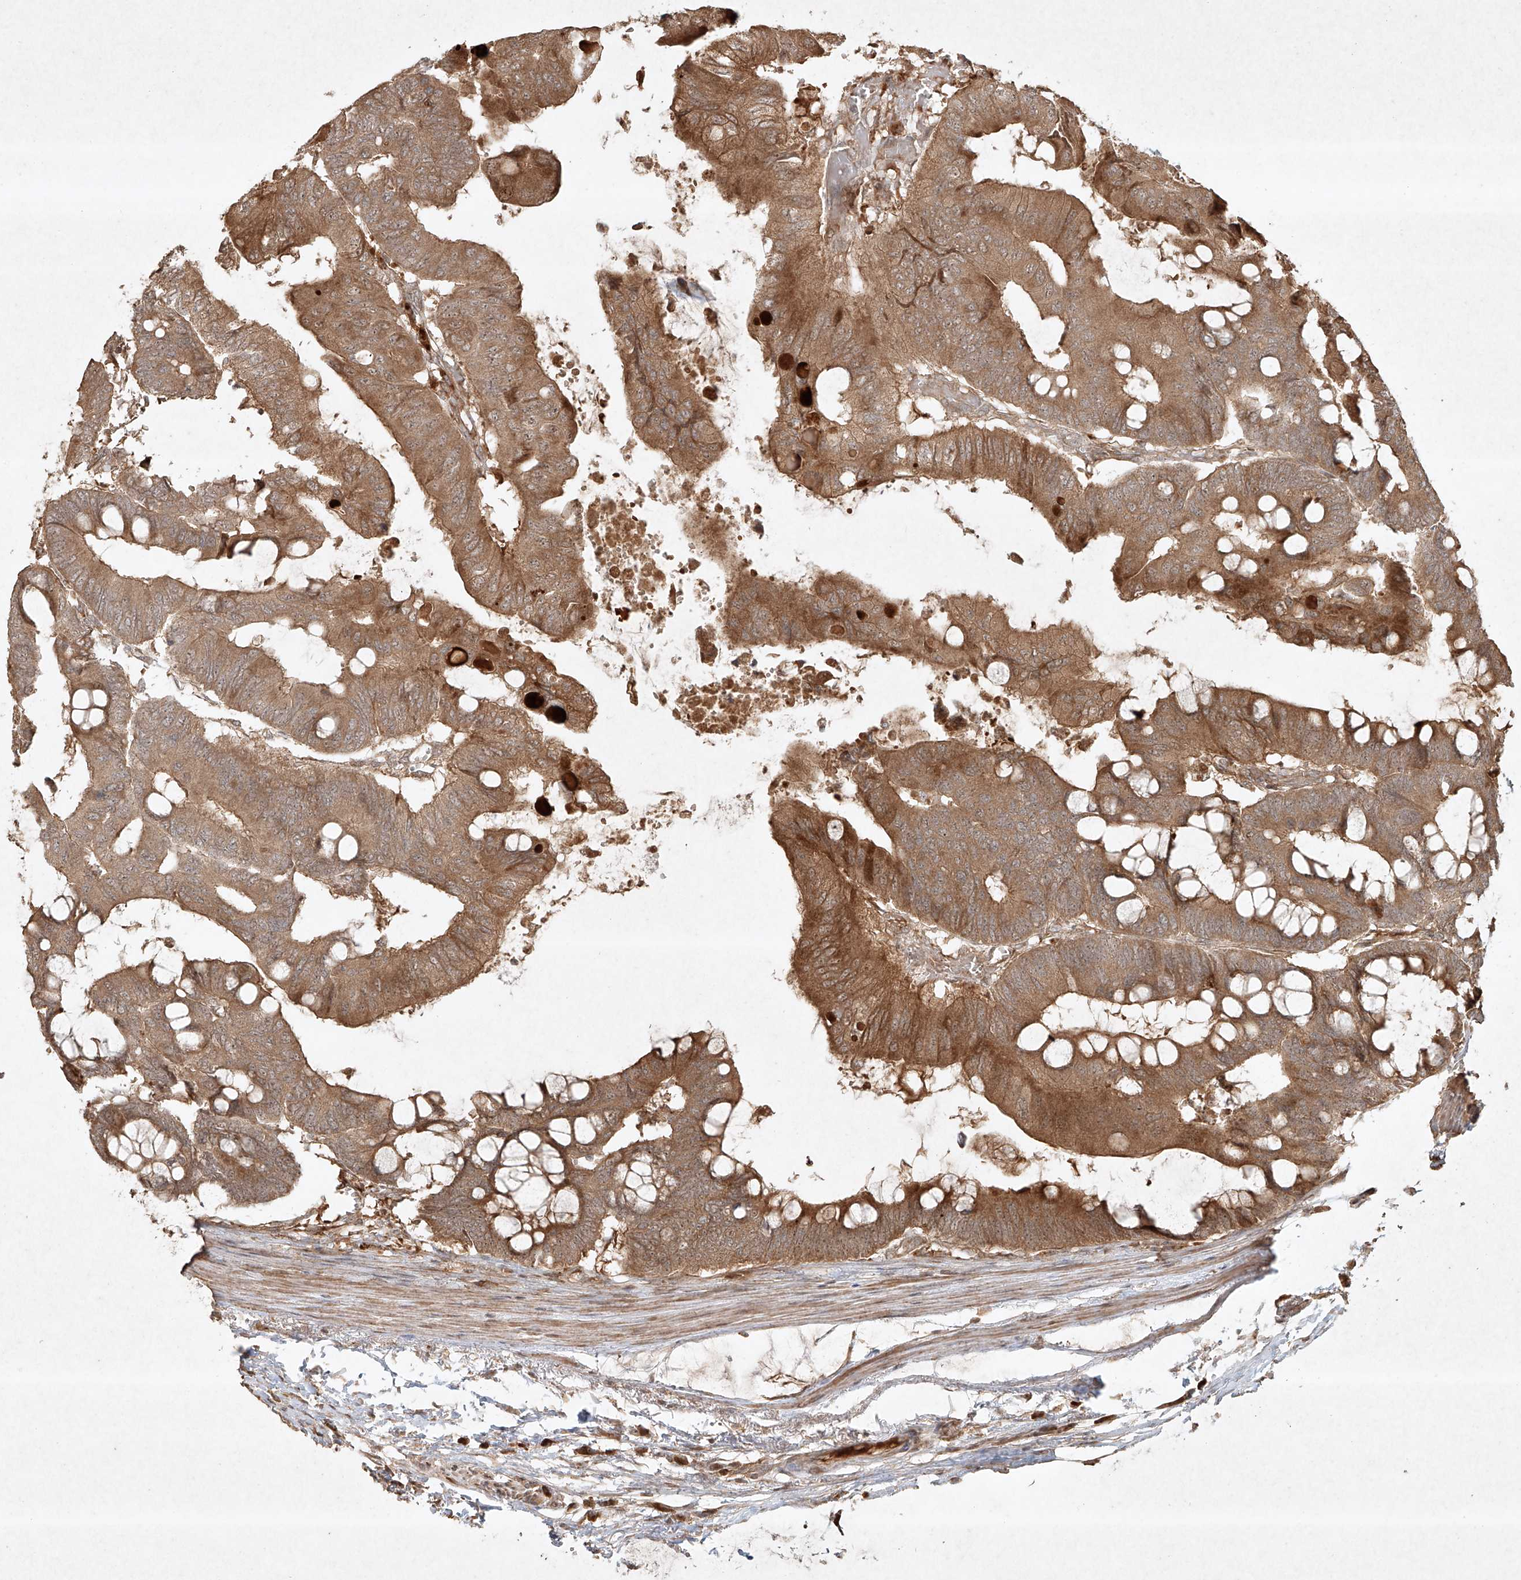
{"staining": {"intensity": "moderate", "quantity": ">75%", "location": "cytoplasmic/membranous"}, "tissue": "colorectal cancer", "cell_type": "Tumor cells", "image_type": "cancer", "snomed": [{"axis": "morphology", "description": "Normal tissue, NOS"}, {"axis": "morphology", "description": "Adenocarcinoma, NOS"}, {"axis": "topography", "description": "Rectum"}, {"axis": "topography", "description": "Peripheral nerve tissue"}], "caption": "Protein staining reveals moderate cytoplasmic/membranous expression in approximately >75% of tumor cells in colorectal adenocarcinoma.", "gene": "CYYR1", "patient": {"sex": "male", "age": 92}}